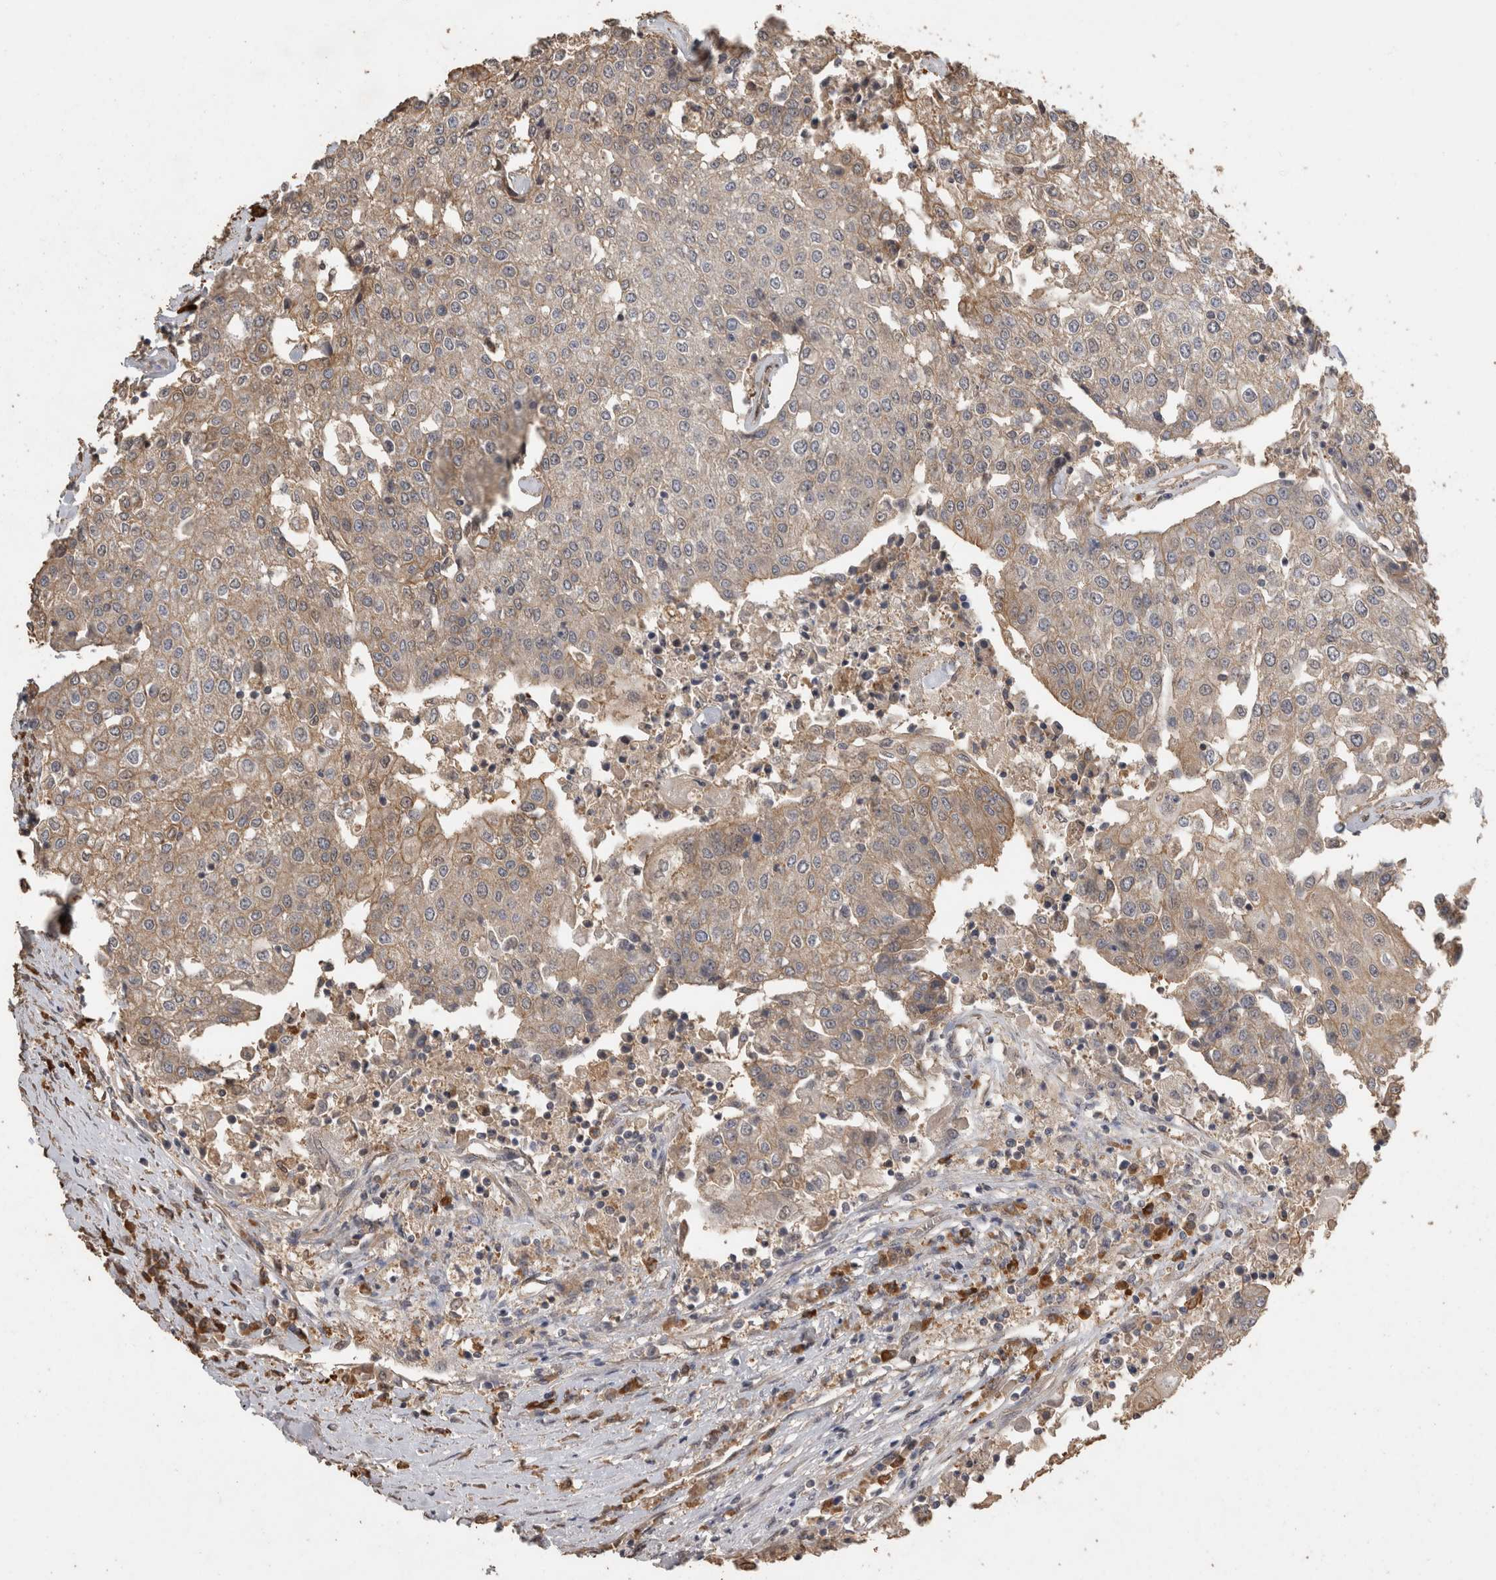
{"staining": {"intensity": "weak", "quantity": "25%-75%", "location": "cytoplasmic/membranous"}, "tissue": "urothelial cancer", "cell_type": "Tumor cells", "image_type": "cancer", "snomed": [{"axis": "morphology", "description": "Urothelial carcinoma, High grade"}, {"axis": "topography", "description": "Urinary bladder"}], "caption": "Protein expression analysis of human urothelial cancer reveals weak cytoplasmic/membranous expression in approximately 25%-75% of tumor cells.", "gene": "RHPN1", "patient": {"sex": "female", "age": 85}}